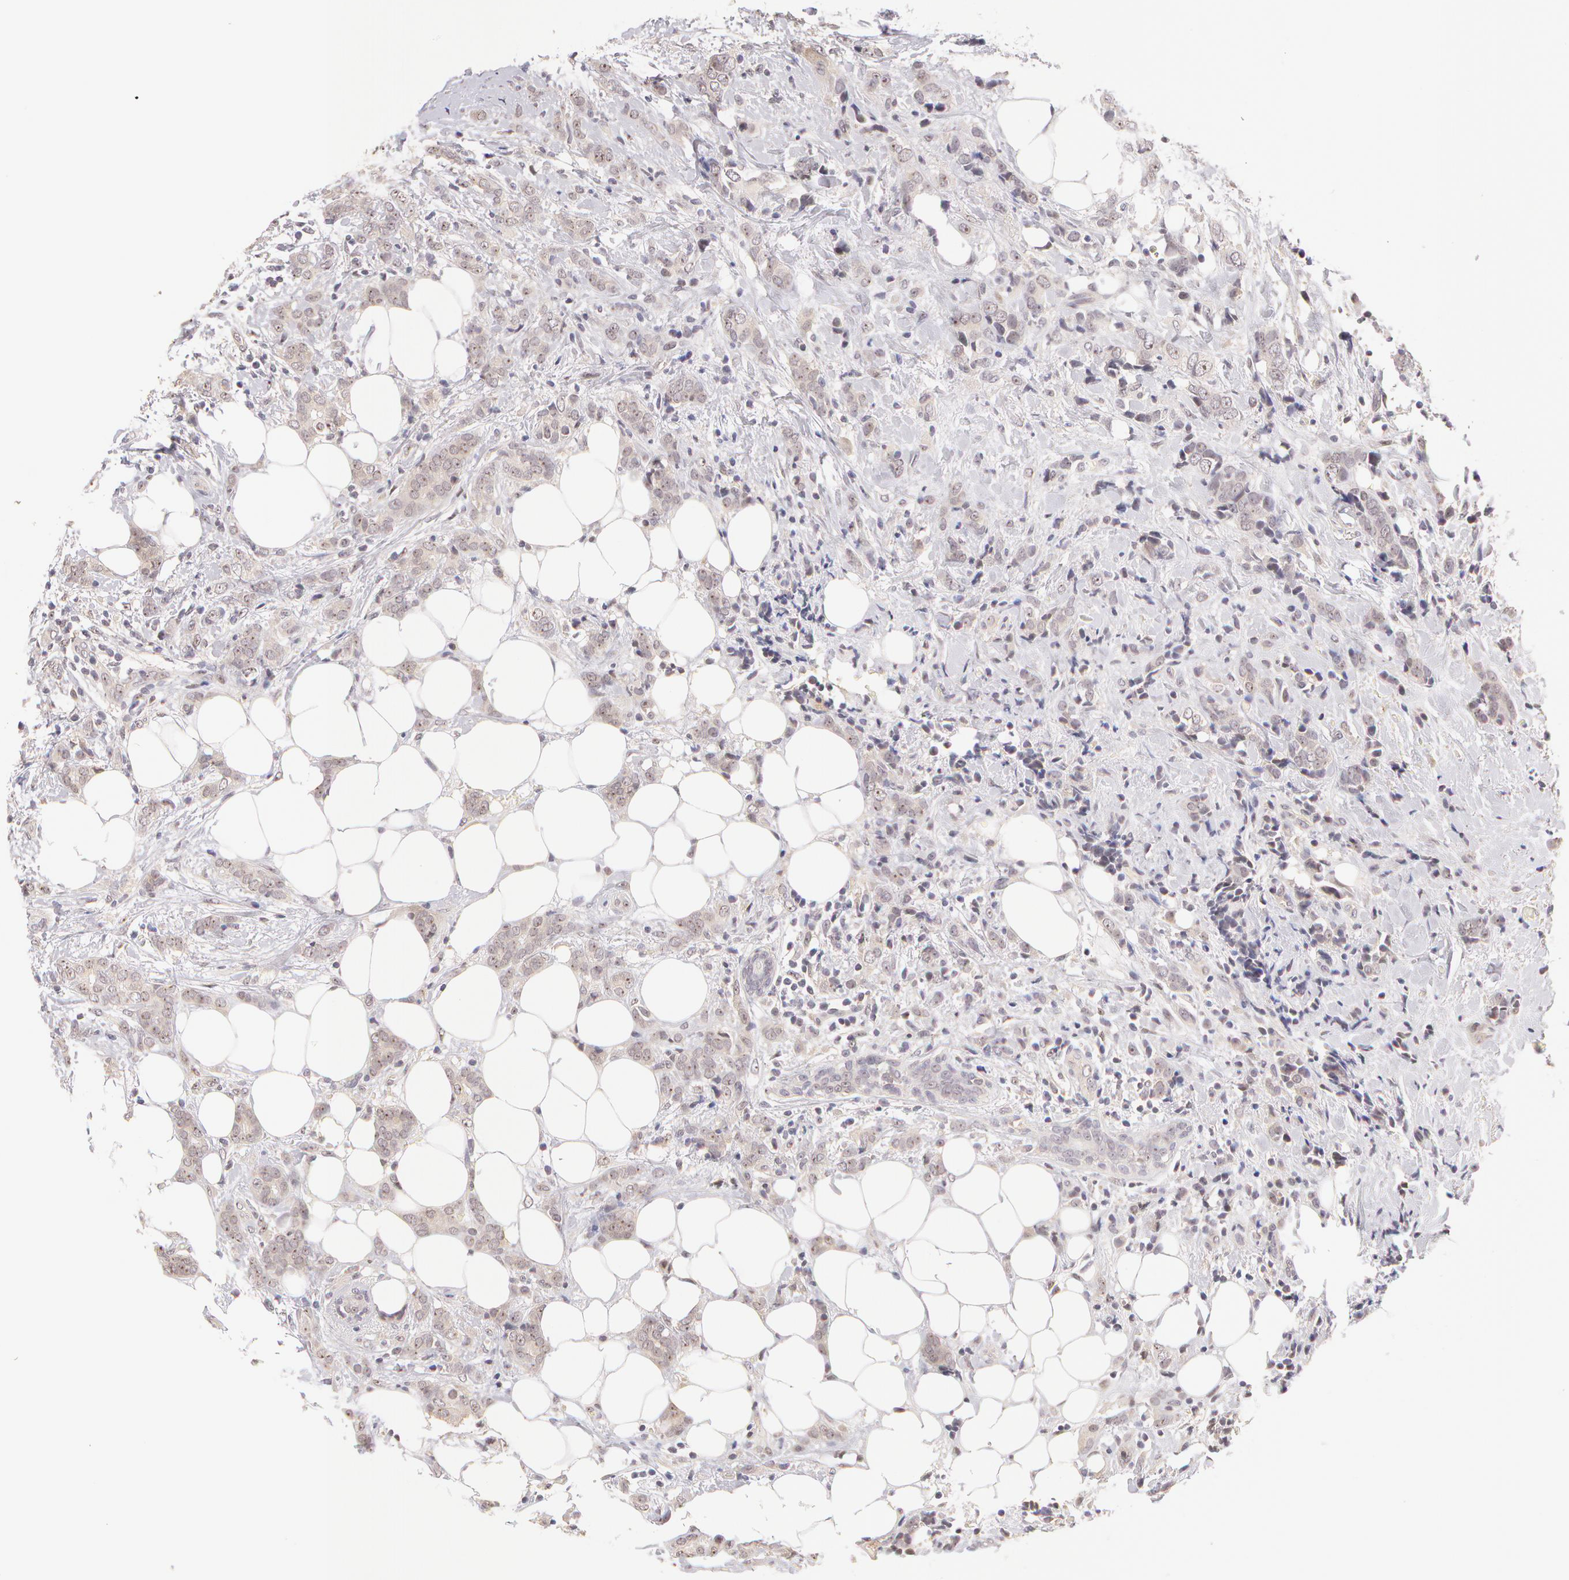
{"staining": {"intensity": "weak", "quantity": "<25%", "location": "nuclear"}, "tissue": "breast cancer", "cell_type": "Tumor cells", "image_type": "cancer", "snomed": [{"axis": "morphology", "description": "Duct carcinoma"}, {"axis": "topography", "description": "Breast"}], "caption": "Immunohistochemistry photomicrograph of neoplastic tissue: human invasive ductal carcinoma (breast) stained with DAB (3,3'-diaminobenzidine) demonstrates no significant protein positivity in tumor cells.", "gene": "ZNF597", "patient": {"sex": "female", "age": 53}}